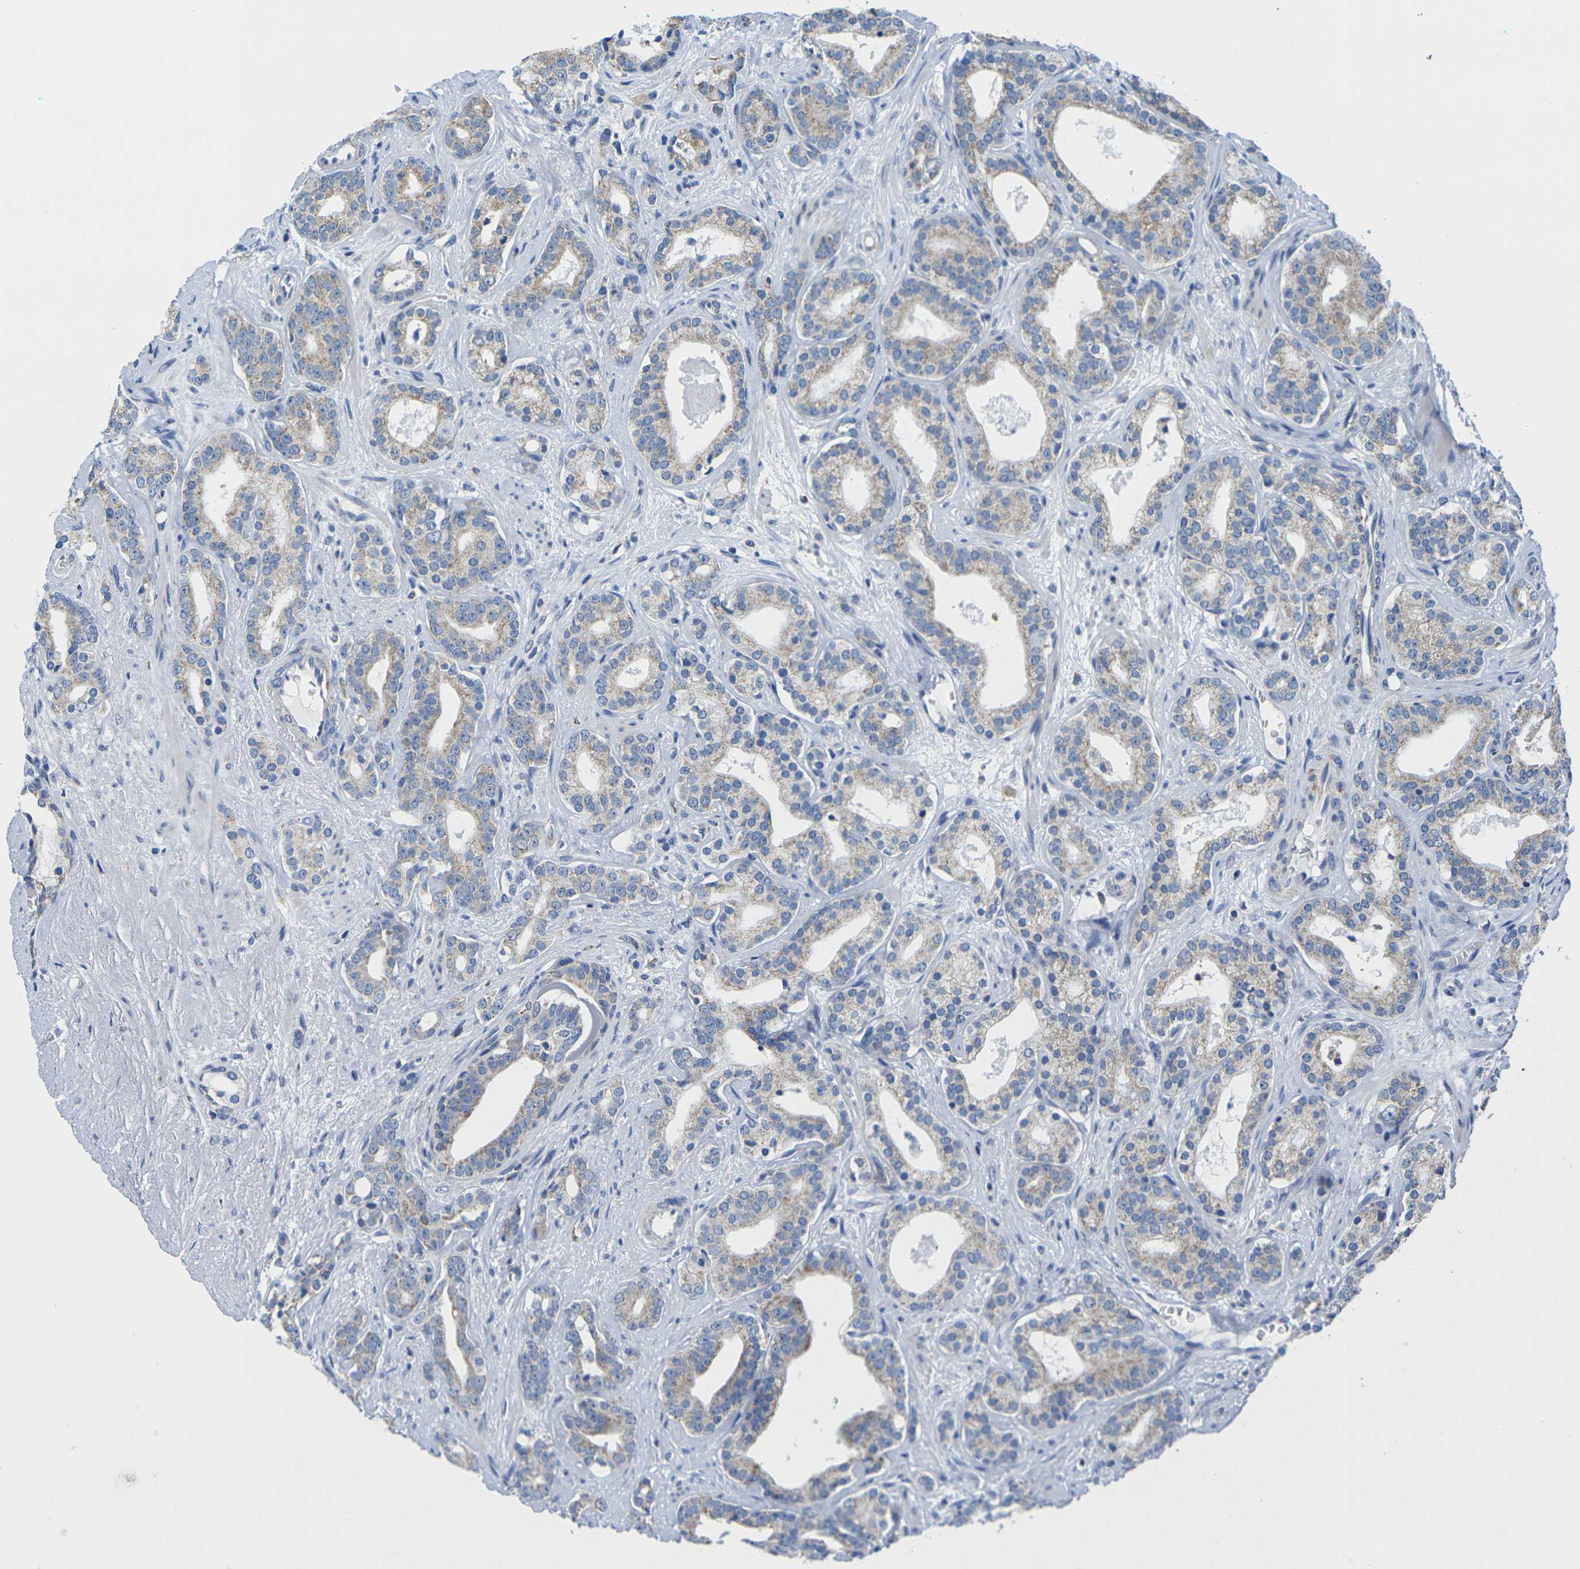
{"staining": {"intensity": "weak", "quantity": ">75%", "location": "cytoplasmic/membranous"}, "tissue": "prostate cancer", "cell_type": "Tumor cells", "image_type": "cancer", "snomed": [{"axis": "morphology", "description": "Adenocarcinoma, Low grade"}, {"axis": "topography", "description": "Prostate"}], "caption": "Immunohistochemistry (IHC) (DAB (3,3'-diaminobenzidine)) staining of prostate cancer (low-grade adenocarcinoma) displays weak cytoplasmic/membranous protein expression in approximately >75% of tumor cells.", "gene": "TMEM204", "patient": {"sex": "male", "age": 63}}